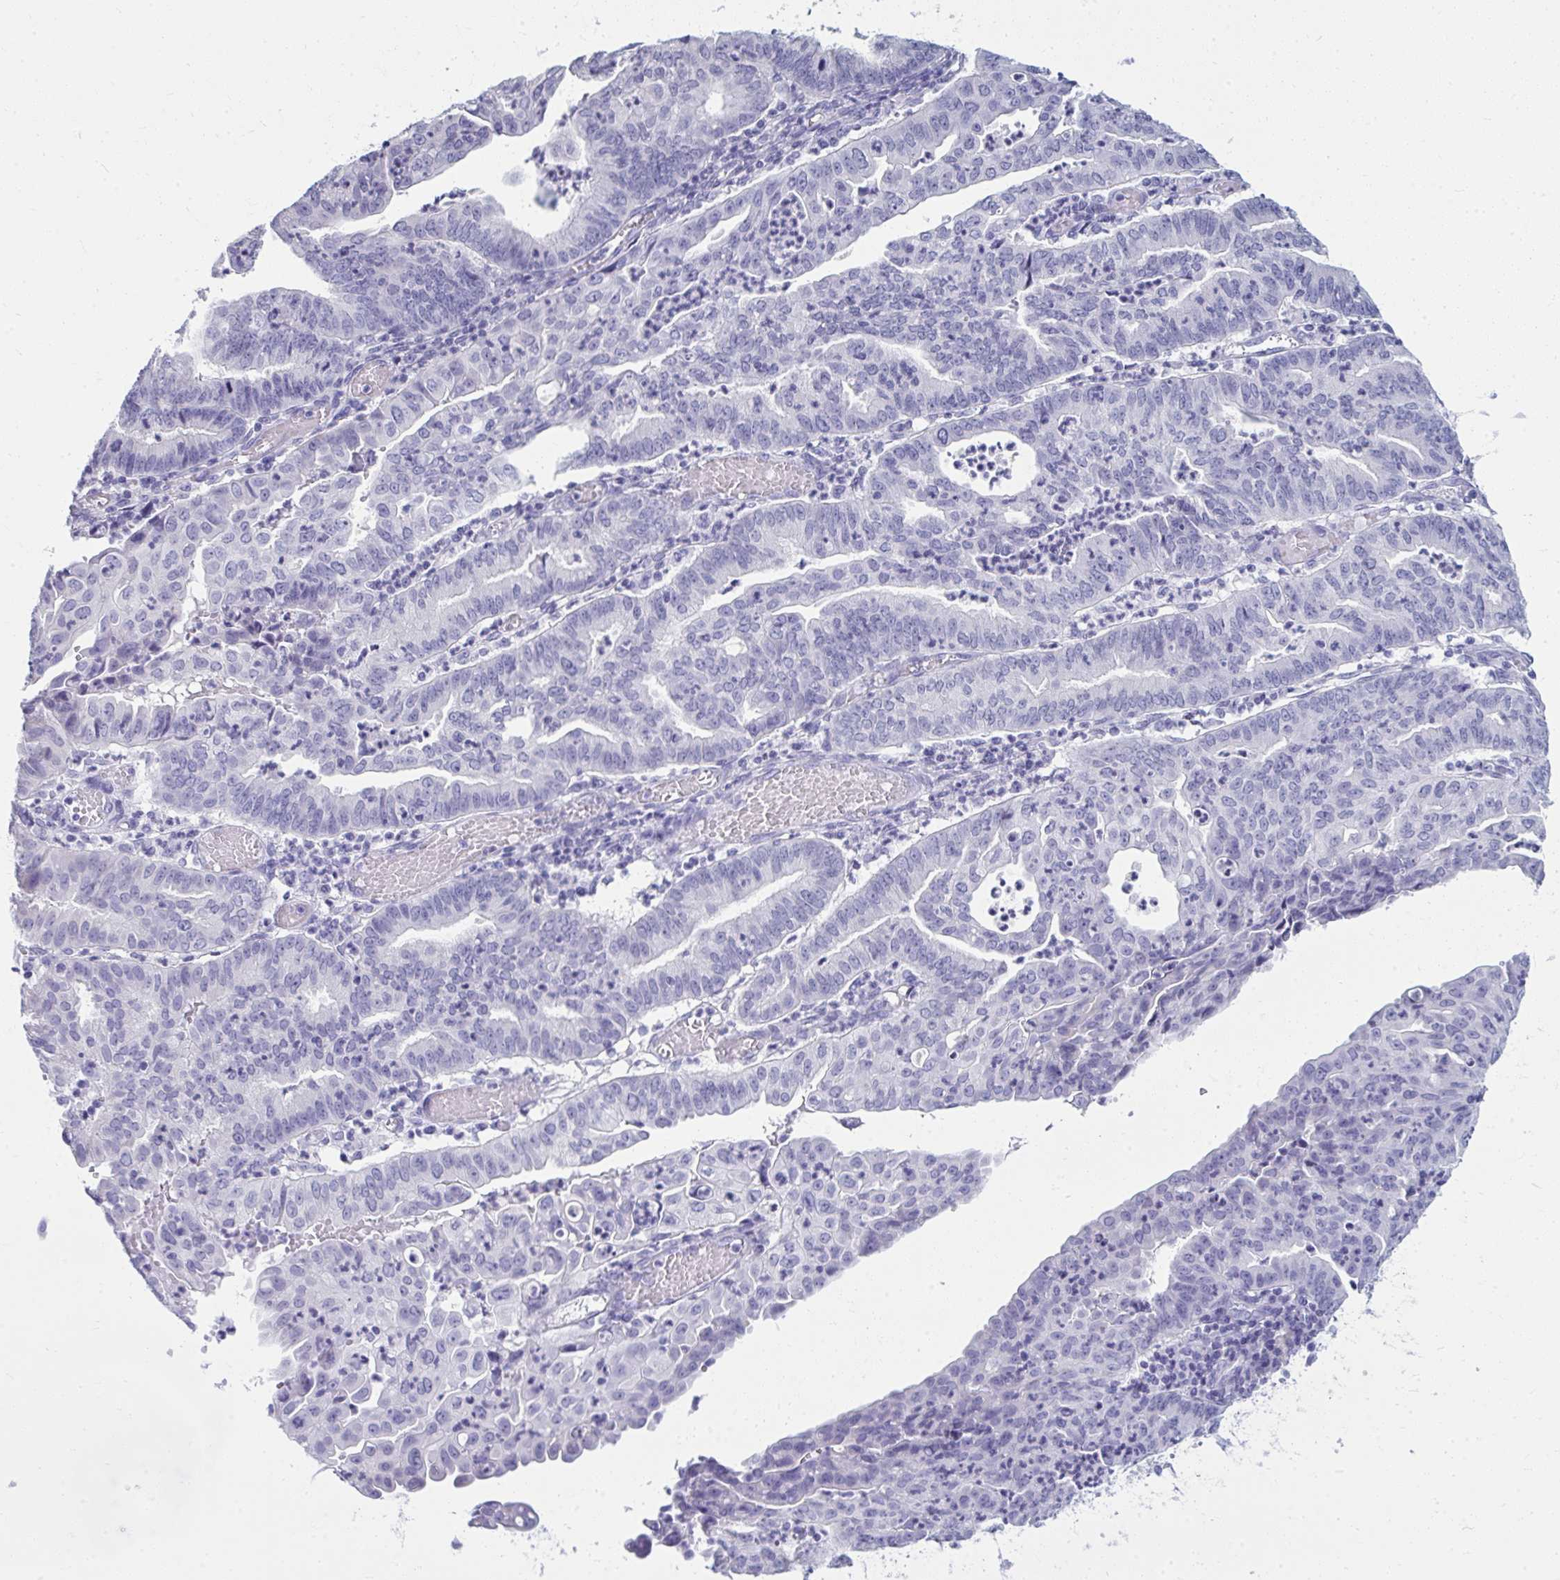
{"staining": {"intensity": "negative", "quantity": "none", "location": "none"}, "tissue": "endometrial cancer", "cell_type": "Tumor cells", "image_type": "cancer", "snomed": [{"axis": "morphology", "description": "Adenocarcinoma, NOS"}, {"axis": "topography", "description": "Endometrium"}], "caption": "Tumor cells are negative for protein expression in human adenocarcinoma (endometrial).", "gene": "QDPR", "patient": {"sex": "female", "age": 60}}